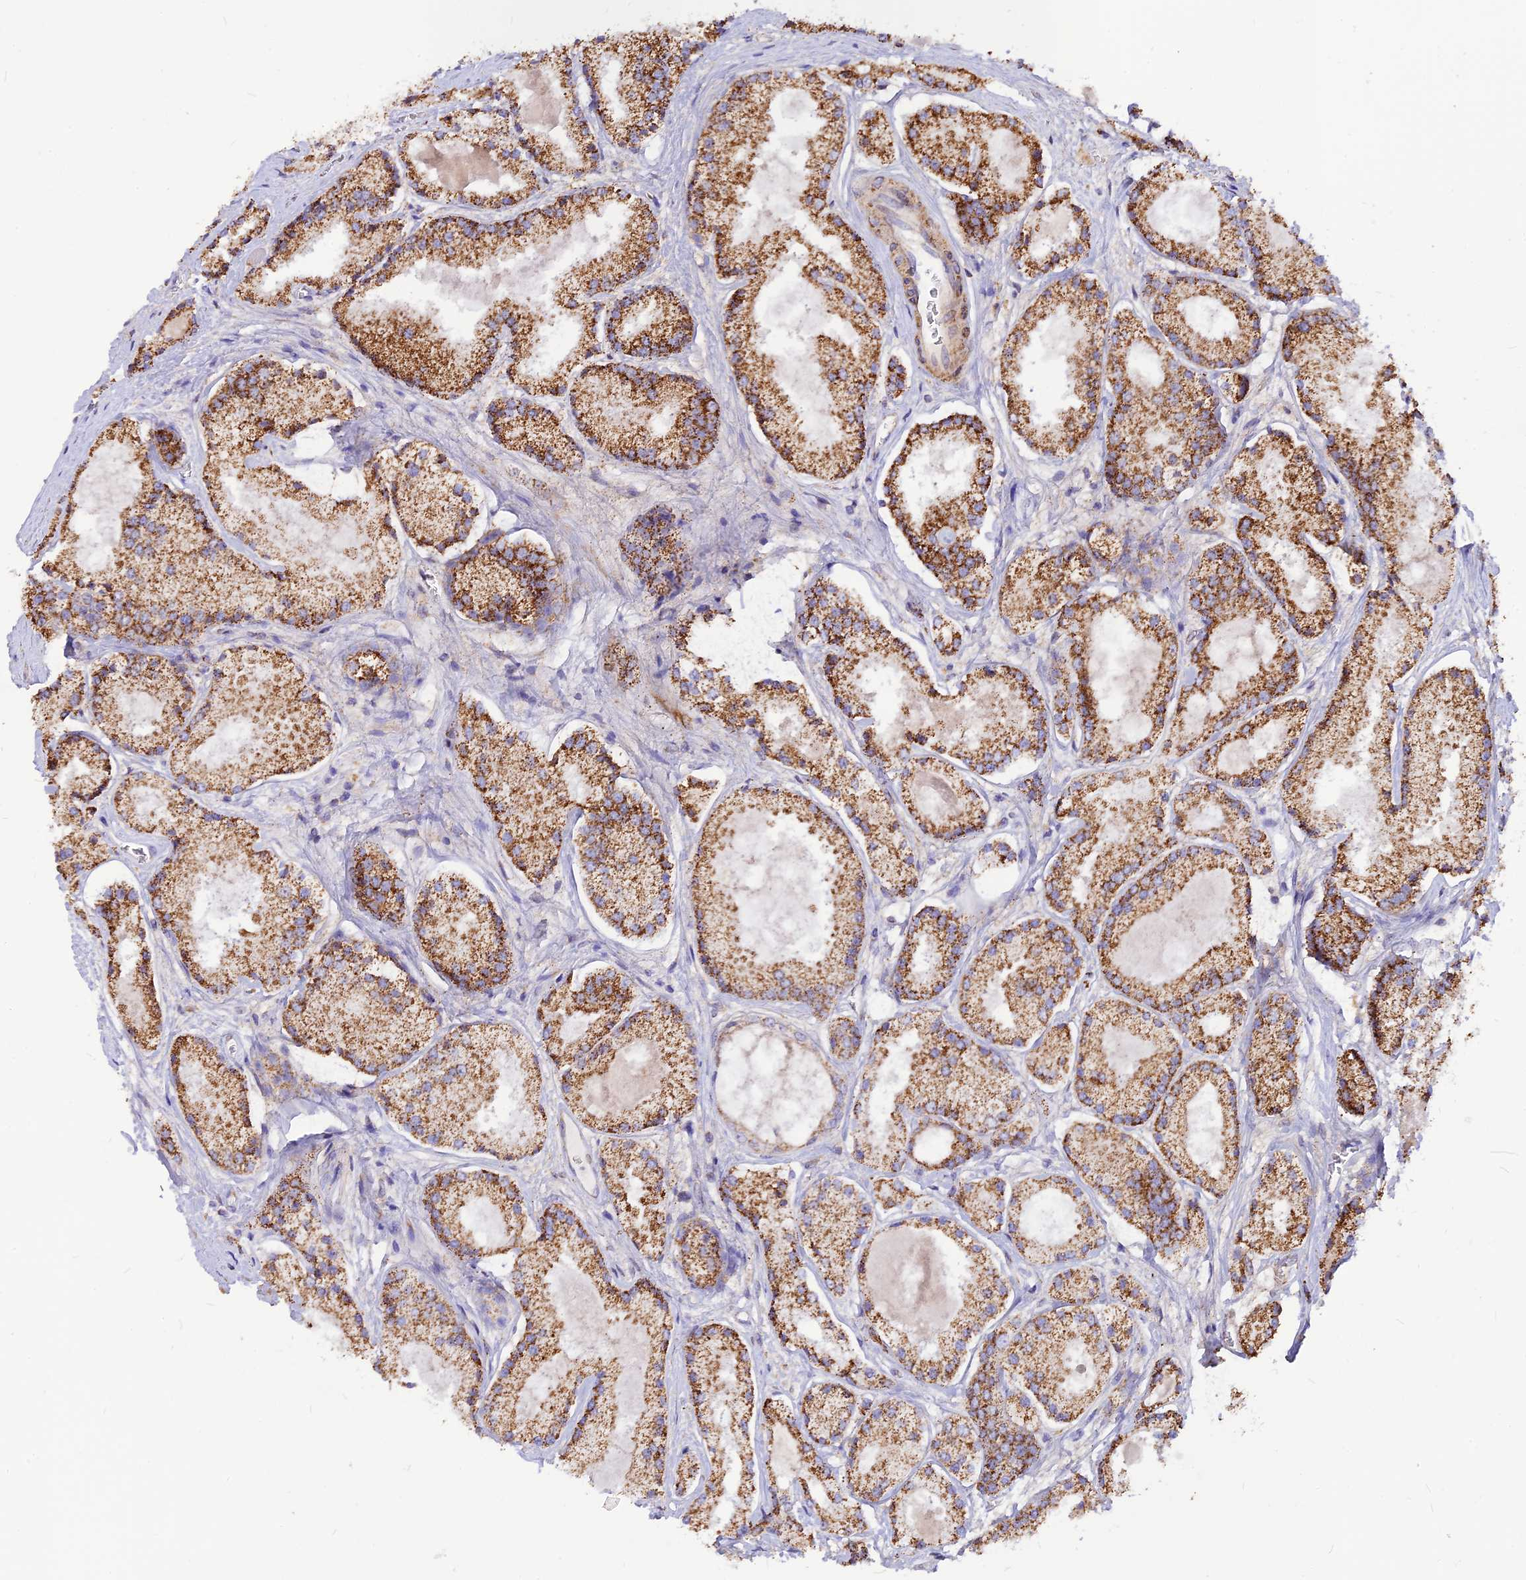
{"staining": {"intensity": "moderate", "quantity": ">75%", "location": "cytoplasmic/membranous"}, "tissue": "prostate cancer", "cell_type": "Tumor cells", "image_type": "cancer", "snomed": [{"axis": "morphology", "description": "Adenocarcinoma, High grade"}, {"axis": "topography", "description": "Prostate"}], "caption": "Moderate cytoplasmic/membranous expression for a protein is present in approximately >75% of tumor cells of prostate adenocarcinoma (high-grade) using IHC.", "gene": "ECI1", "patient": {"sex": "male", "age": 67}}